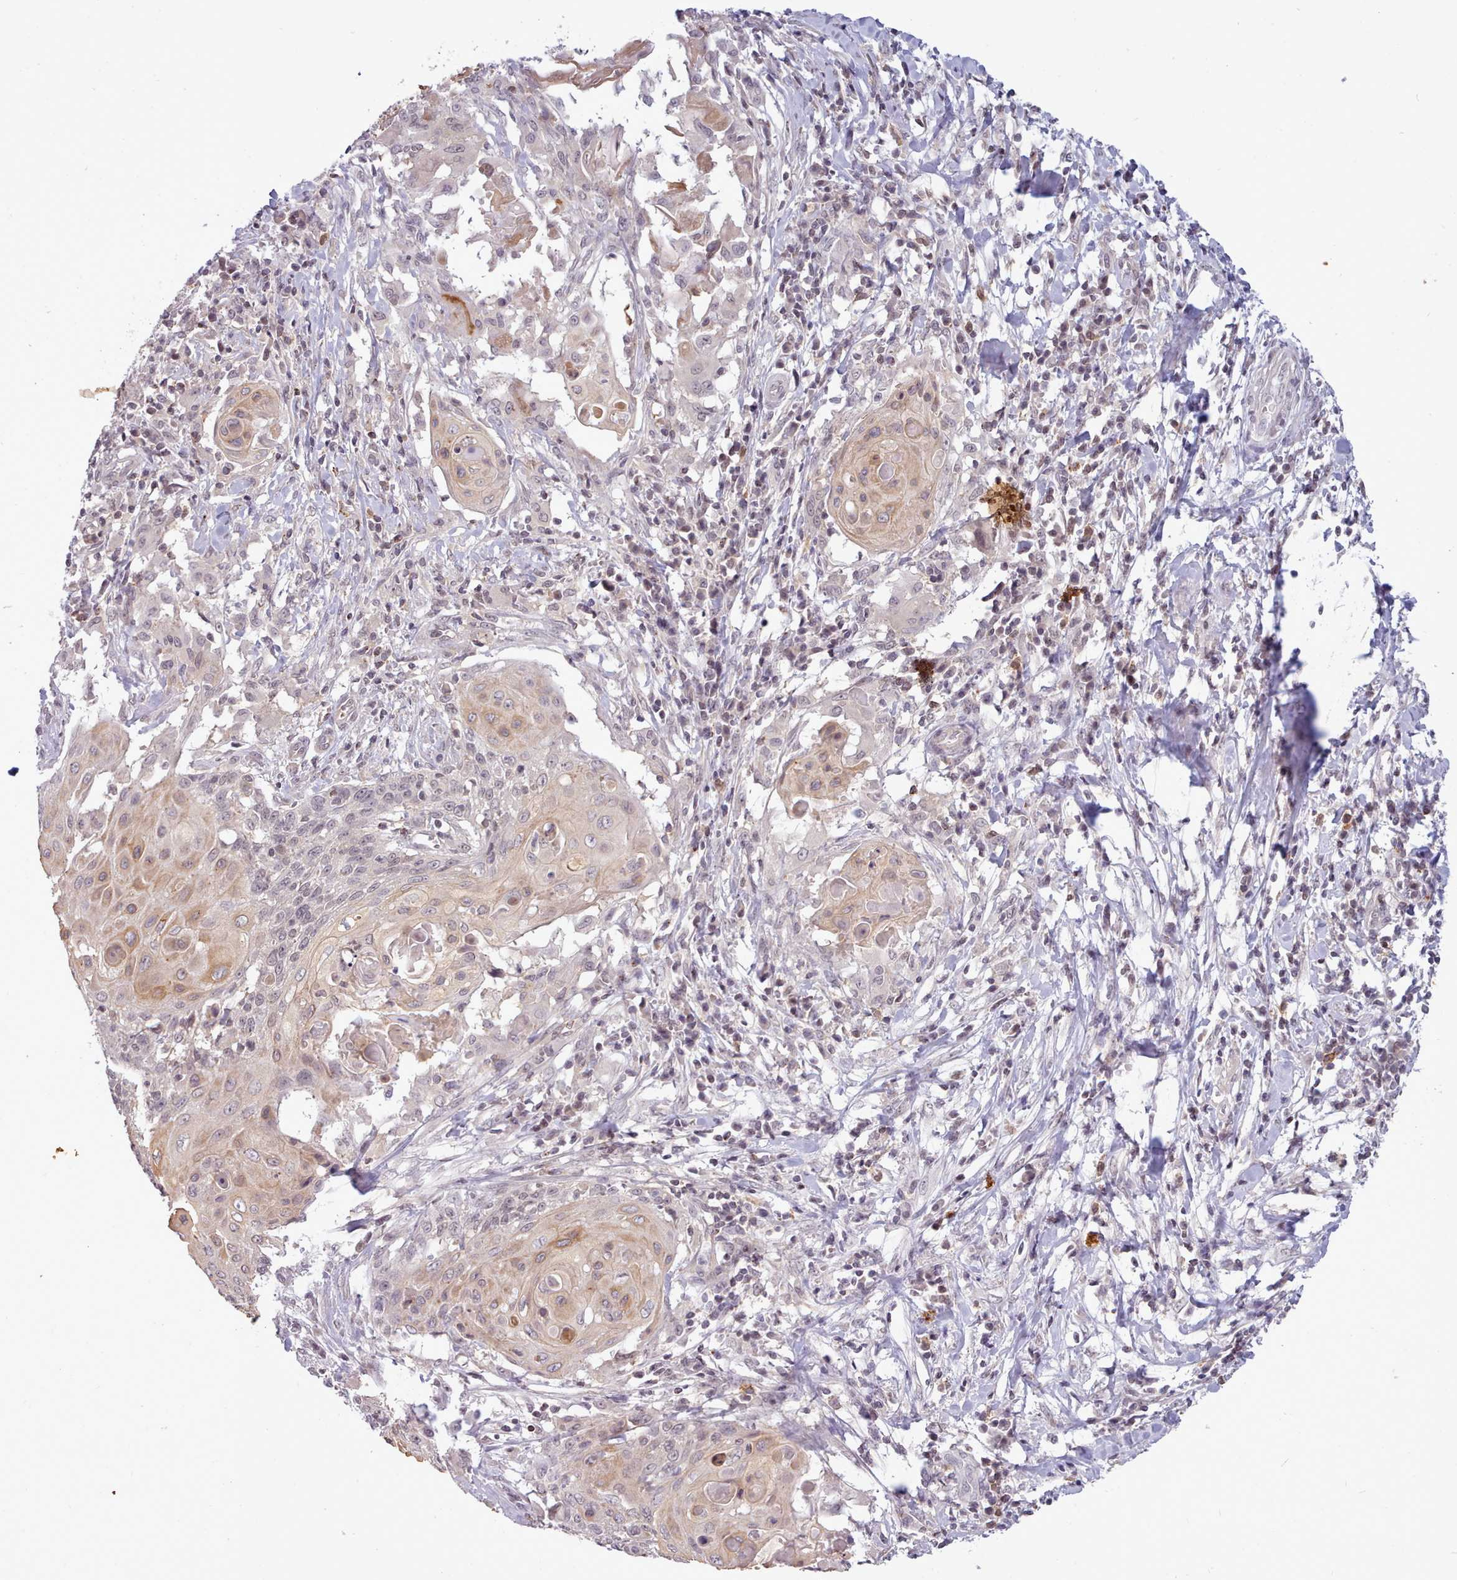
{"staining": {"intensity": "weak", "quantity": "25%-75%", "location": "cytoplasmic/membranous"}, "tissue": "cervical cancer", "cell_type": "Tumor cells", "image_type": "cancer", "snomed": [{"axis": "morphology", "description": "Squamous cell carcinoma, NOS"}, {"axis": "topography", "description": "Cervix"}], "caption": "Human cervical cancer (squamous cell carcinoma) stained with a brown dye demonstrates weak cytoplasmic/membranous positive staining in approximately 25%-75% of tumor cells.", "gene": "ARL17A", "patient": {"sex": "female", "age": 39}}